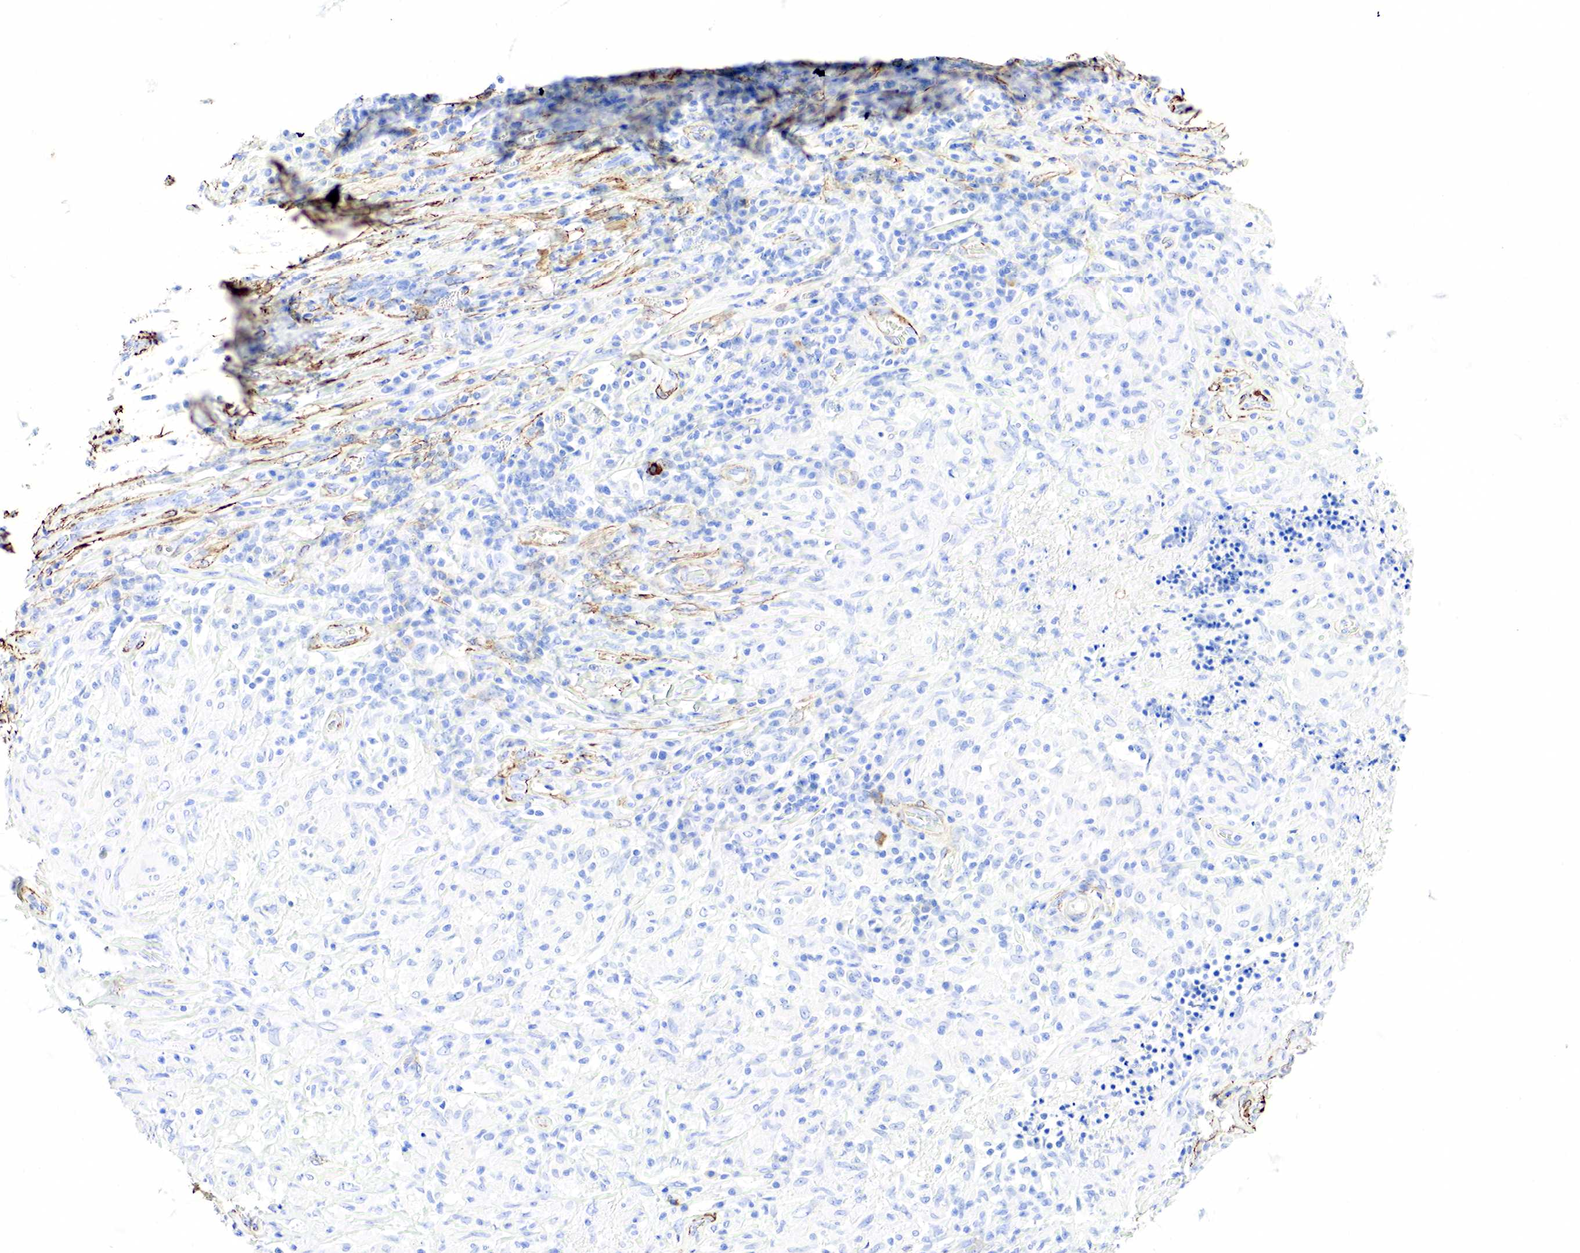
{"staining": {"intensity": "negative", "quantity": "none", "location": "none"}, "tissue": "testis cancer", "cell_type": "Tumor cells", "image_type": "cancer", "snomed": [{"axis": "morphology", "description": "Seminoma, NOS"}, {"axis": "topography", "description": "Testis"}], "caption": "Tumor cells show no significant expression in seminoma (testis).", "gene": "ACTA1", "patient": {"sex": "male", "age": 34}}